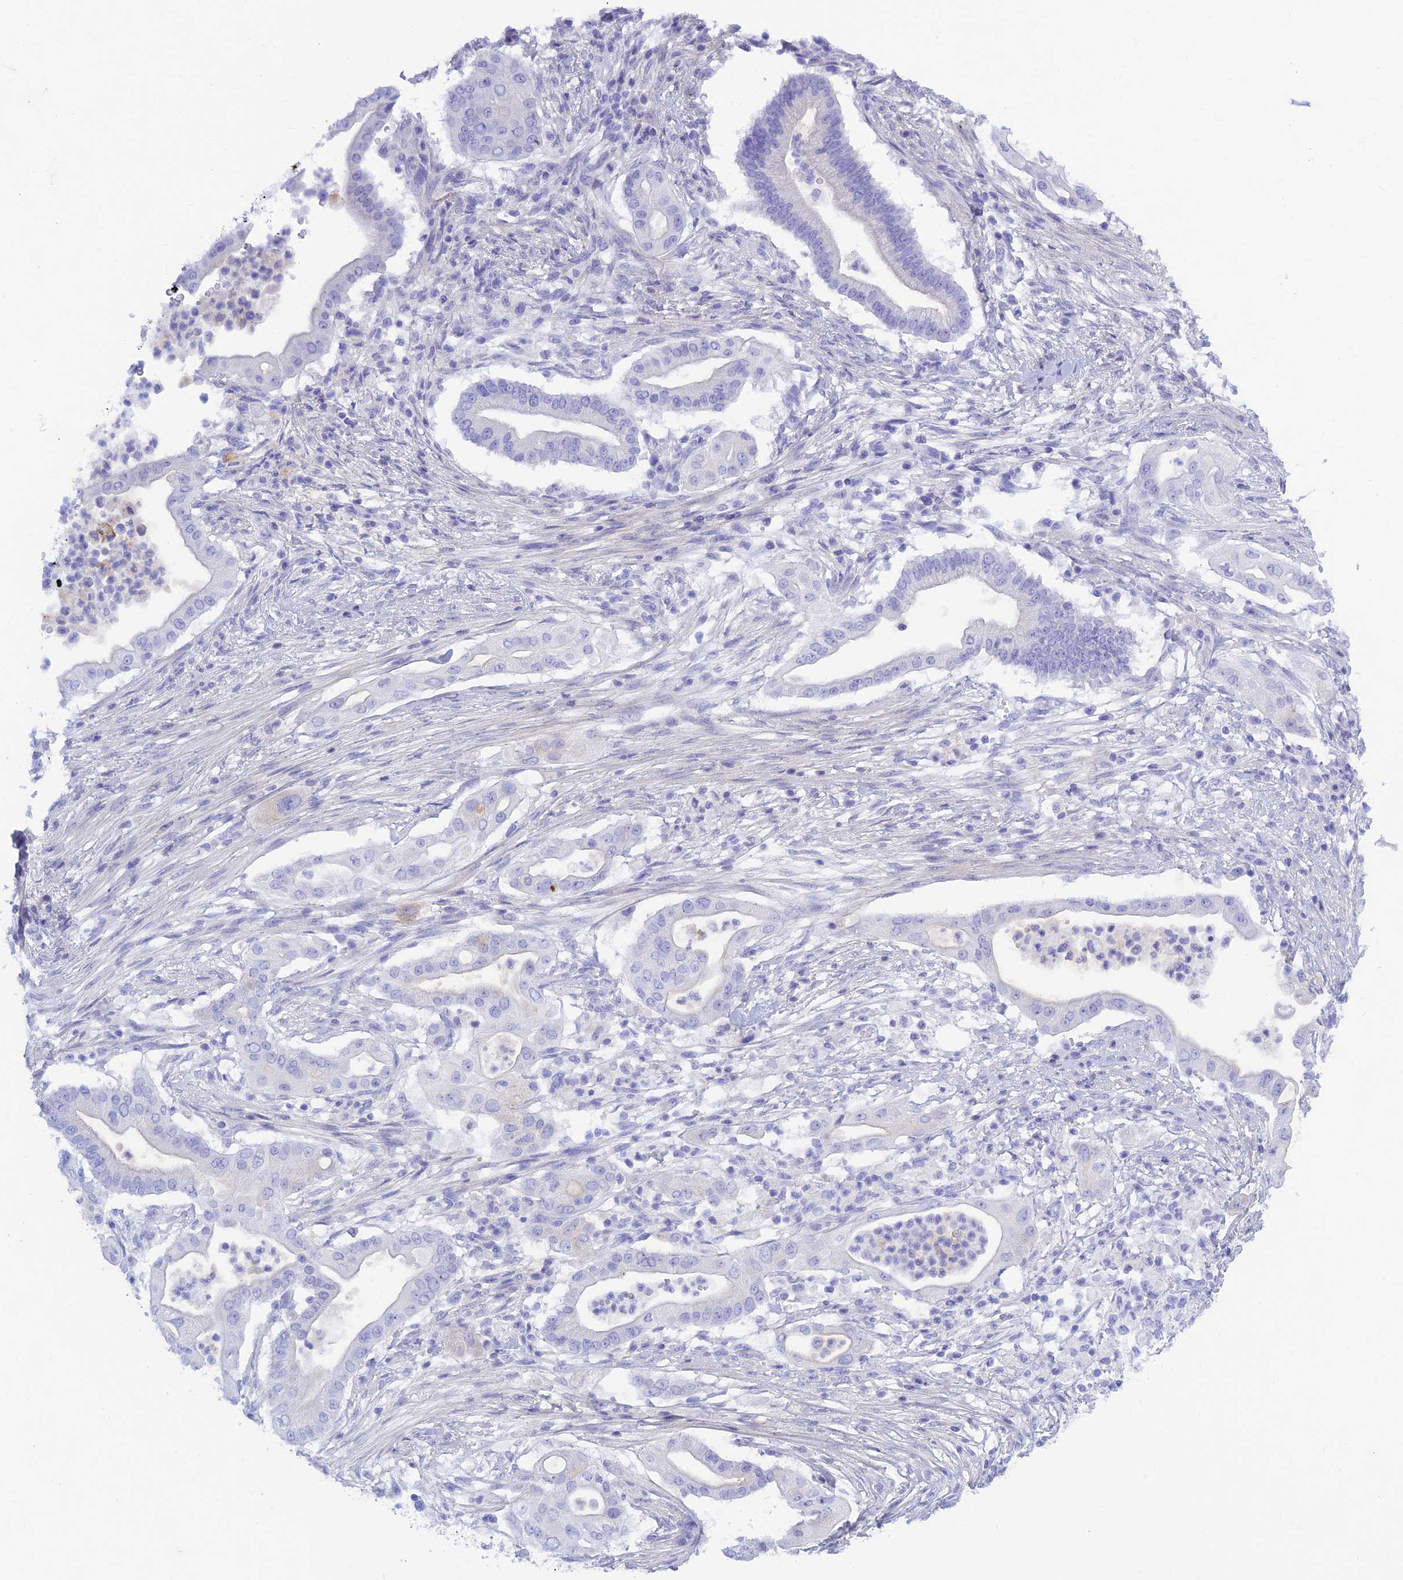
{"staining": {"intensity": "negative", "quantity": "none", "location": "none"}, "tissue": "pancreatic cancer", "cell_type": "Tumor cells", "image_type": "cancer", "snomed": [{"axis": "morphology", "description": "Adenocarcinoma, NOS"}, {"axis": "topography", "description": "Pancreas"}], "caption": "Immunohistochemistry photomicrograph of pancreatic cancer (adenocarcinoma) stained for a protein (brown), which demonstrates no positivity in tumor cells. Nuclei are stained in blue.", "gene": "PRNP", "patient": {"sex": "male", "age": 68}}